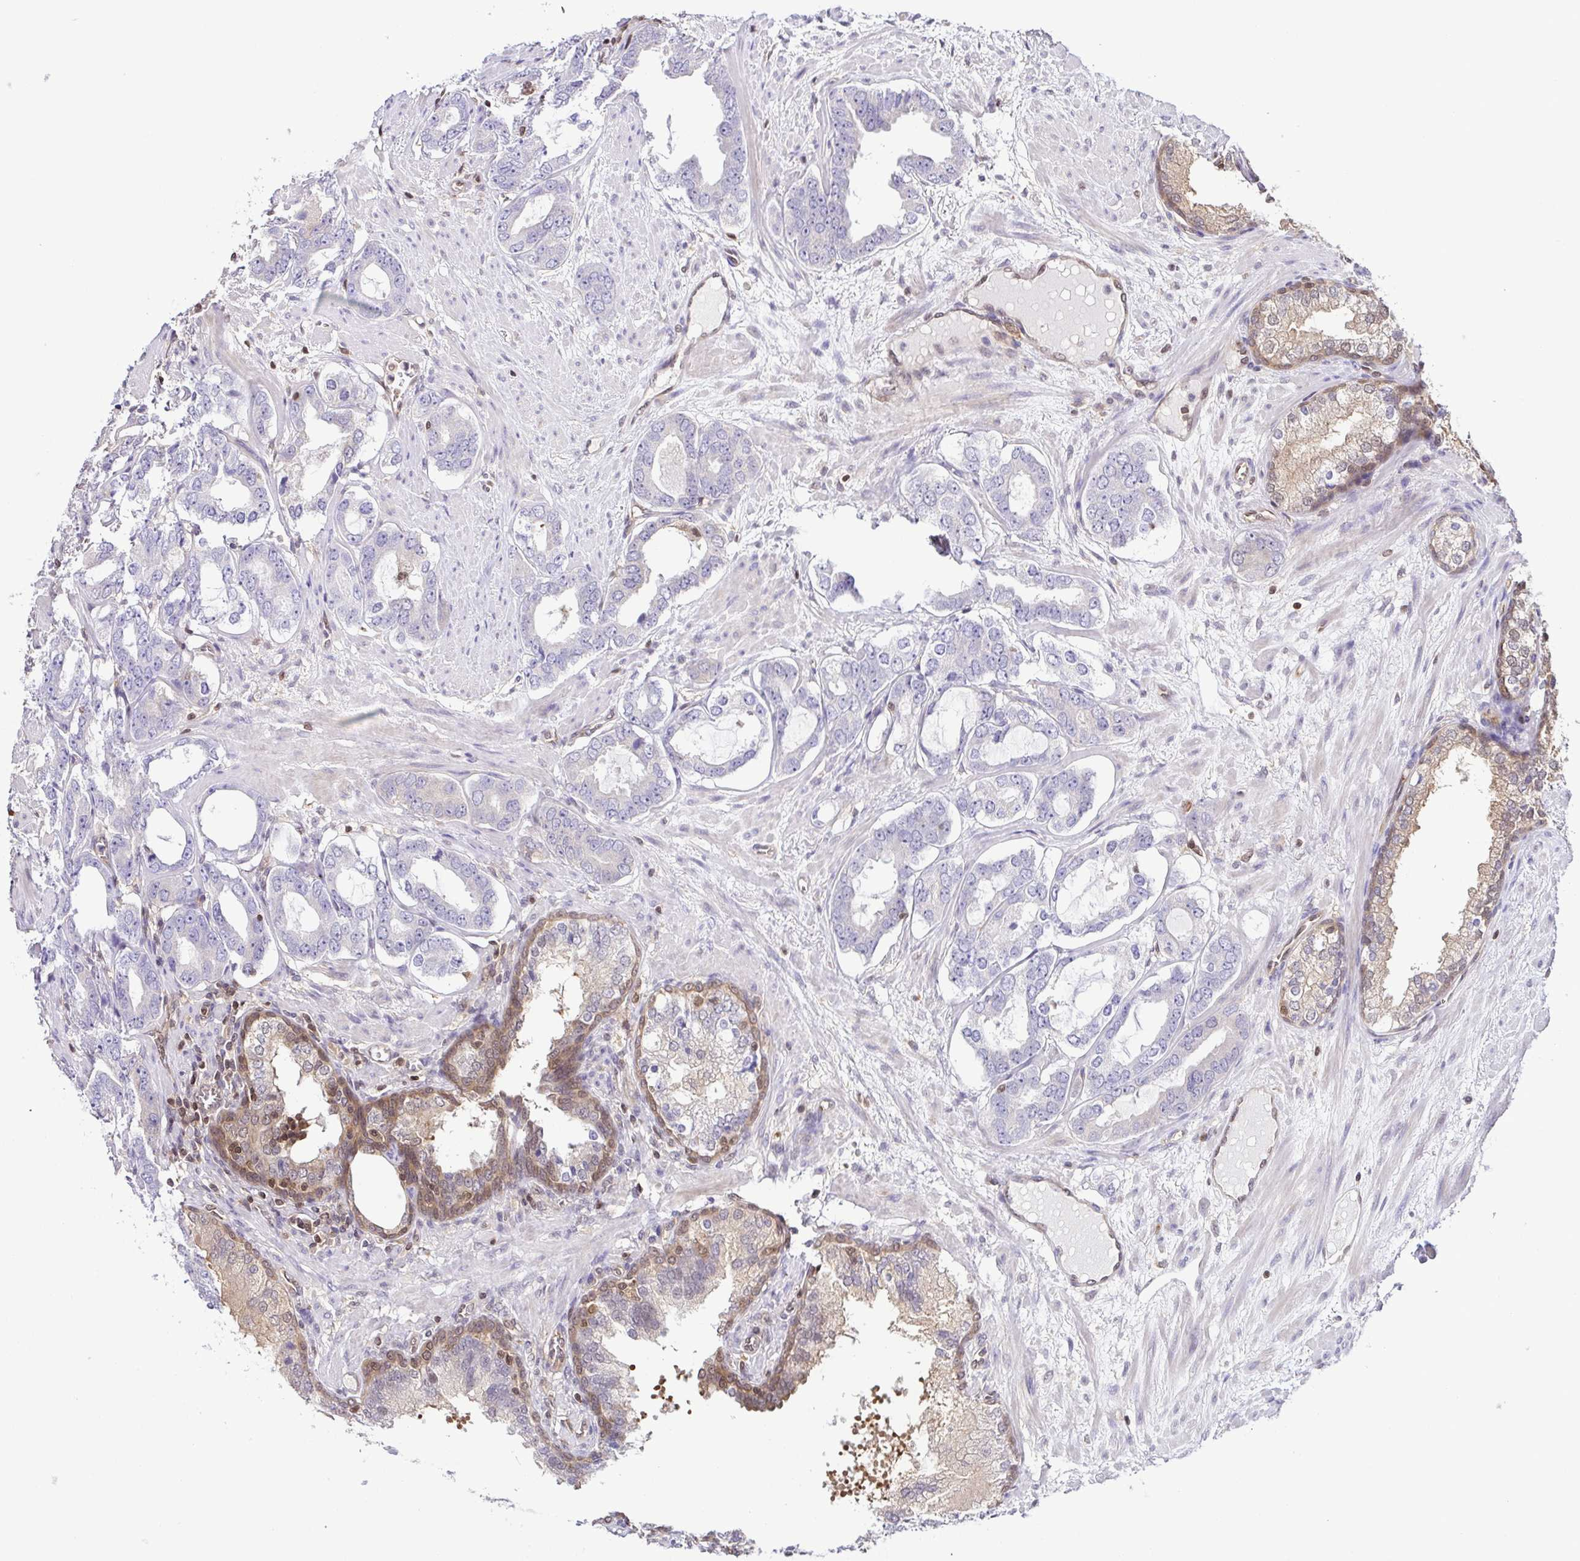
{"staining": {"intensity": "moderate", "quantity": "<25%", "location": "cytoplasmic/membranous"}, "tissue": "prostate cancer", "cell_type": "Tumor cells", "image_type": "cancer", "snomed": [{"axis": "morphology", "description": "Adenocarcinoma, High grade"}, {"axis": "topography", "description": "Prostate"}], "caption": "This image shows immunohistochemistry (IHC) staining of human prostate cancer, with low moderate cytoplasmic/membranous positivity in about <25% of tumor cells.", "gene": "PSMB9", "patient": {"sex": "male", "age": 75}}